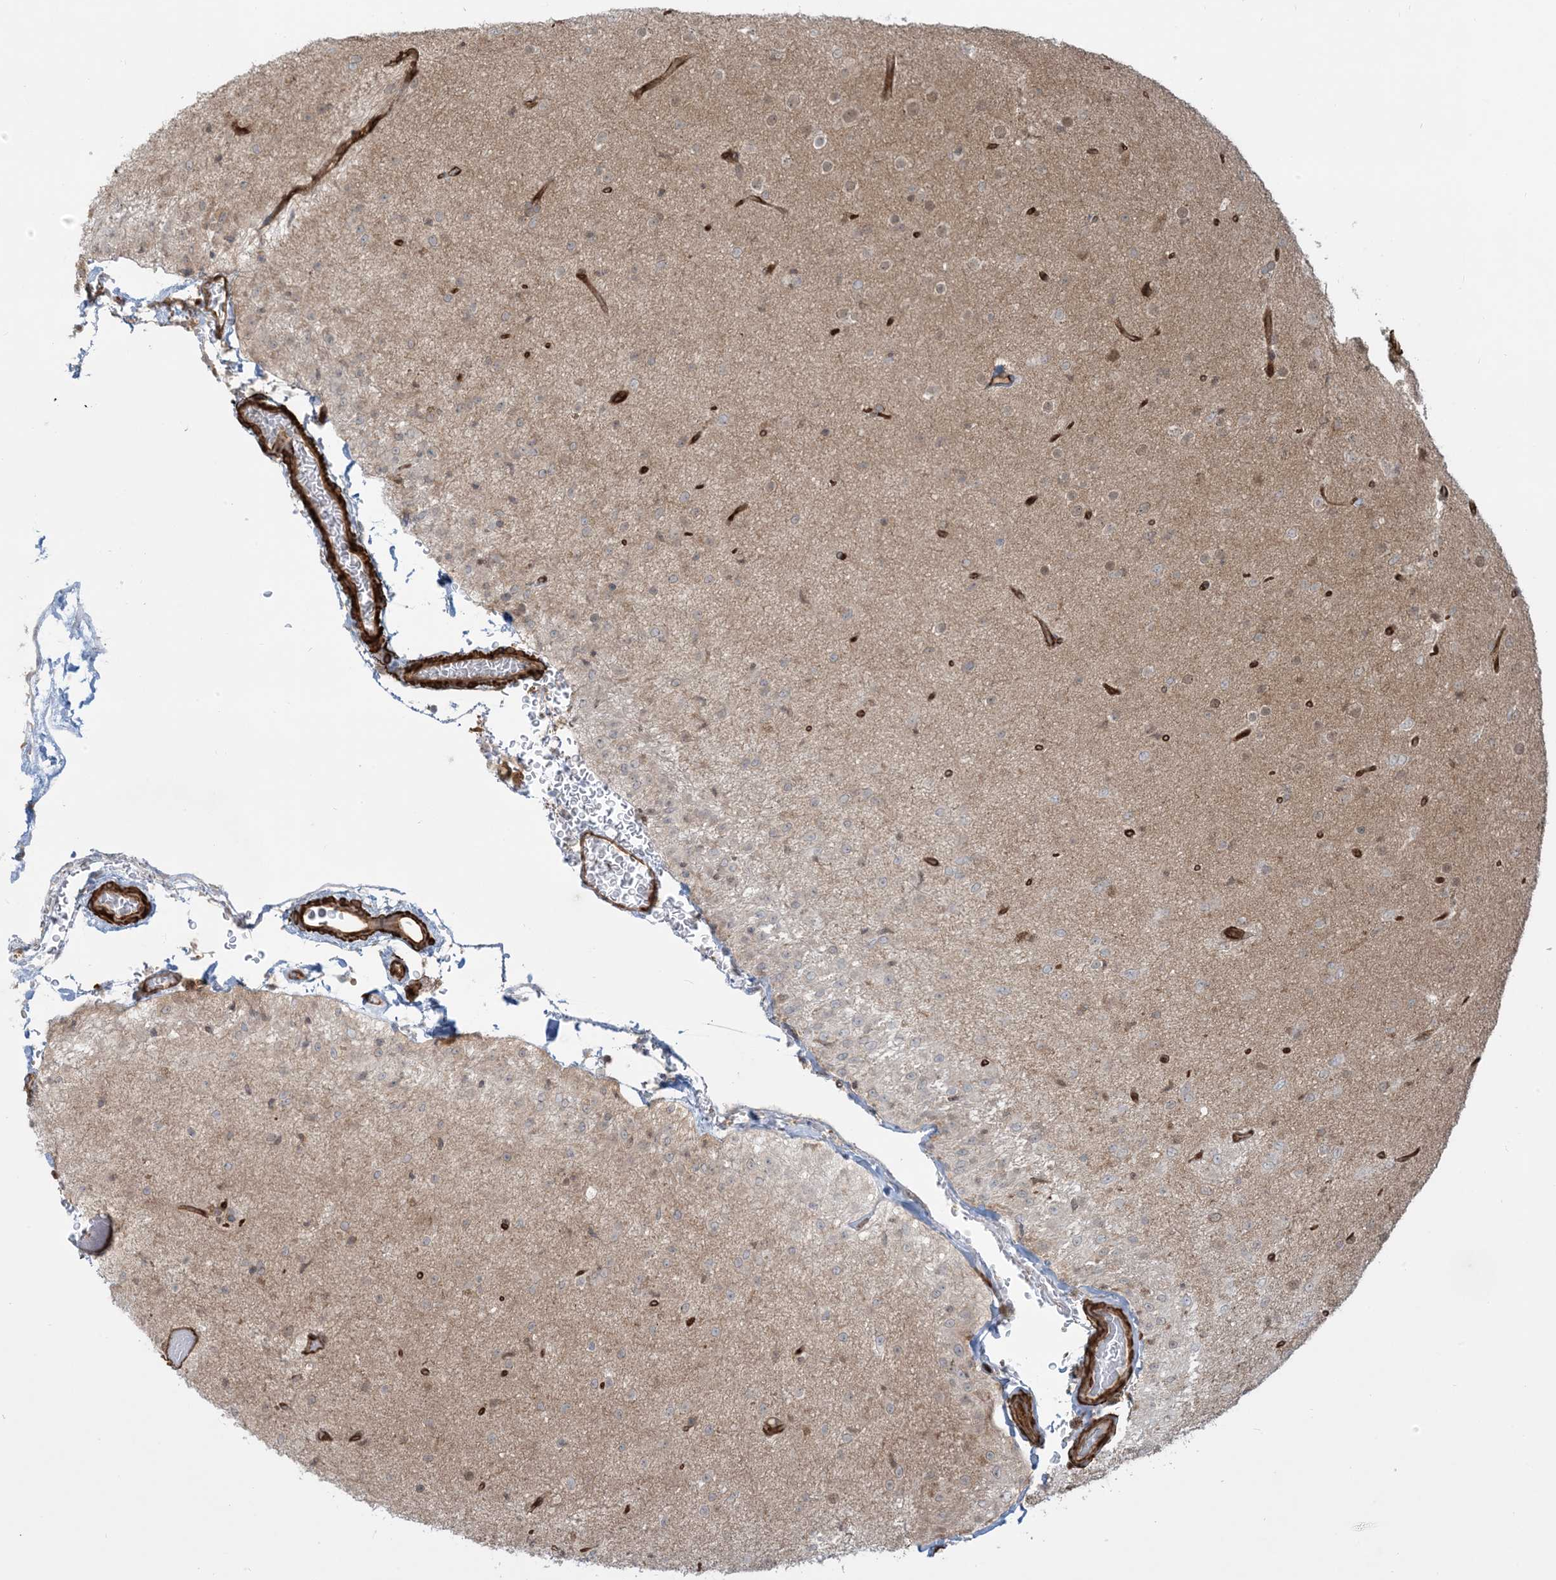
{"staining": {"intensity": "negative", "quantity": "none", "location": "none"}, "tissue": "glioma", "cell_type": "Tumor cells", "image_type": "cancer", "snomed": [{"axis": "morphology", "description": "Glioma, malignant, Low grade"}, {"axis": "topography", "description": "Brain"}], "caption": "A photomicrograph of glioma stained for a protein demonstrates no brown staining in tumor cells.", "gene": "PPM1F", "patient": {"sex": "male", "age": 65}}